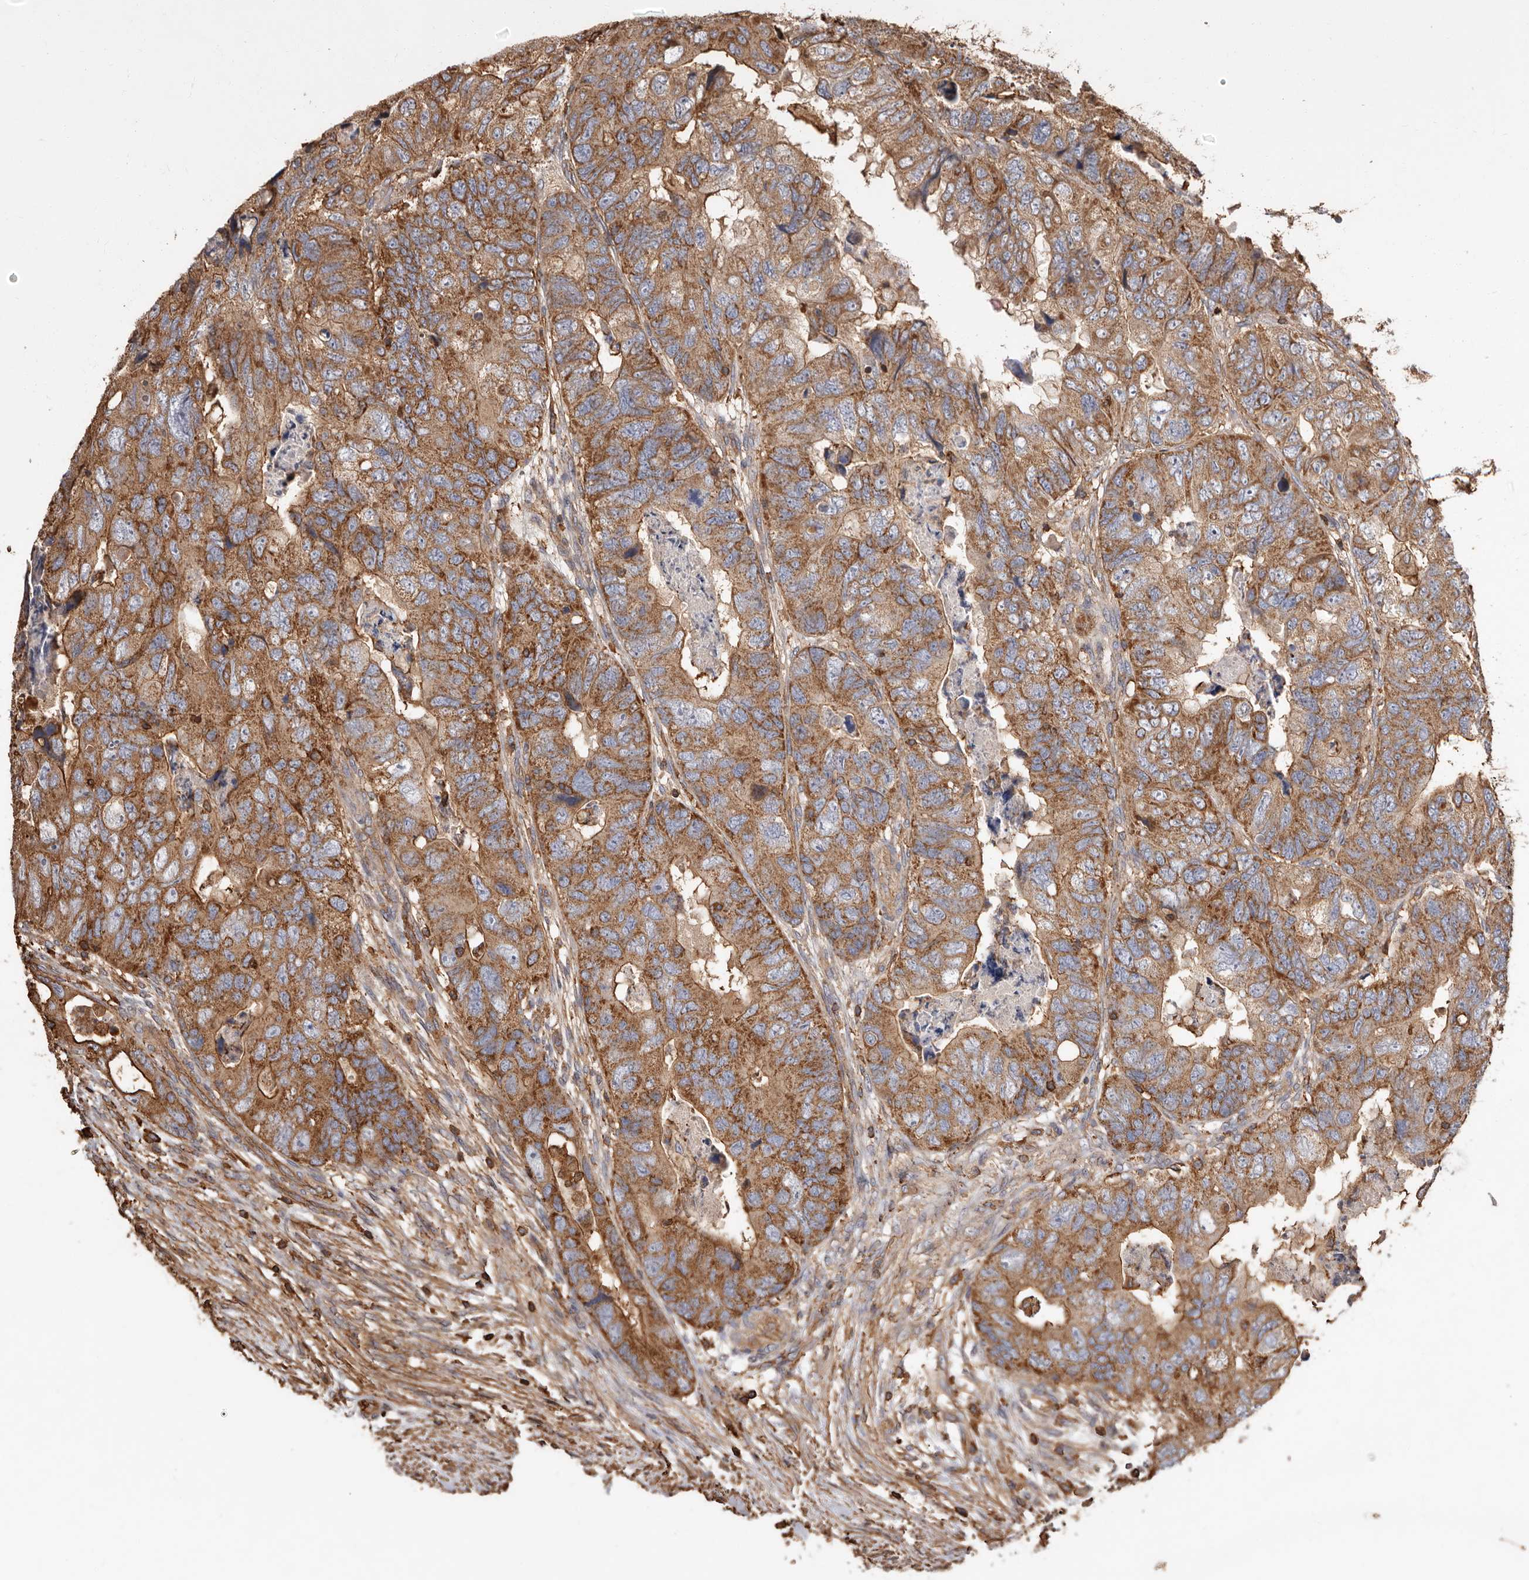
{"staining": {"intensity": "strong", "quantity": ">75%", "location": "cytoplasmic/membranous"}, "tissue": "colorectal cancer", "cell_type": "Tumor cells", "image_type": "cancer", "snomed": [{"axis": "morphology", "description": "Adenocarcinoma, NOS"}, {"axis": "topography", "description": "Rectum"}], "caption": "Protein expression analysis of human colorectal cancer (adenocarcinoma) reveals strong cytoplasmic/membranous positivity in approximately >75% of tumor cells. Nuclei are stained in blue.", "gene": "COQ8B", "patient": {"sex": "male", "age": 63}}